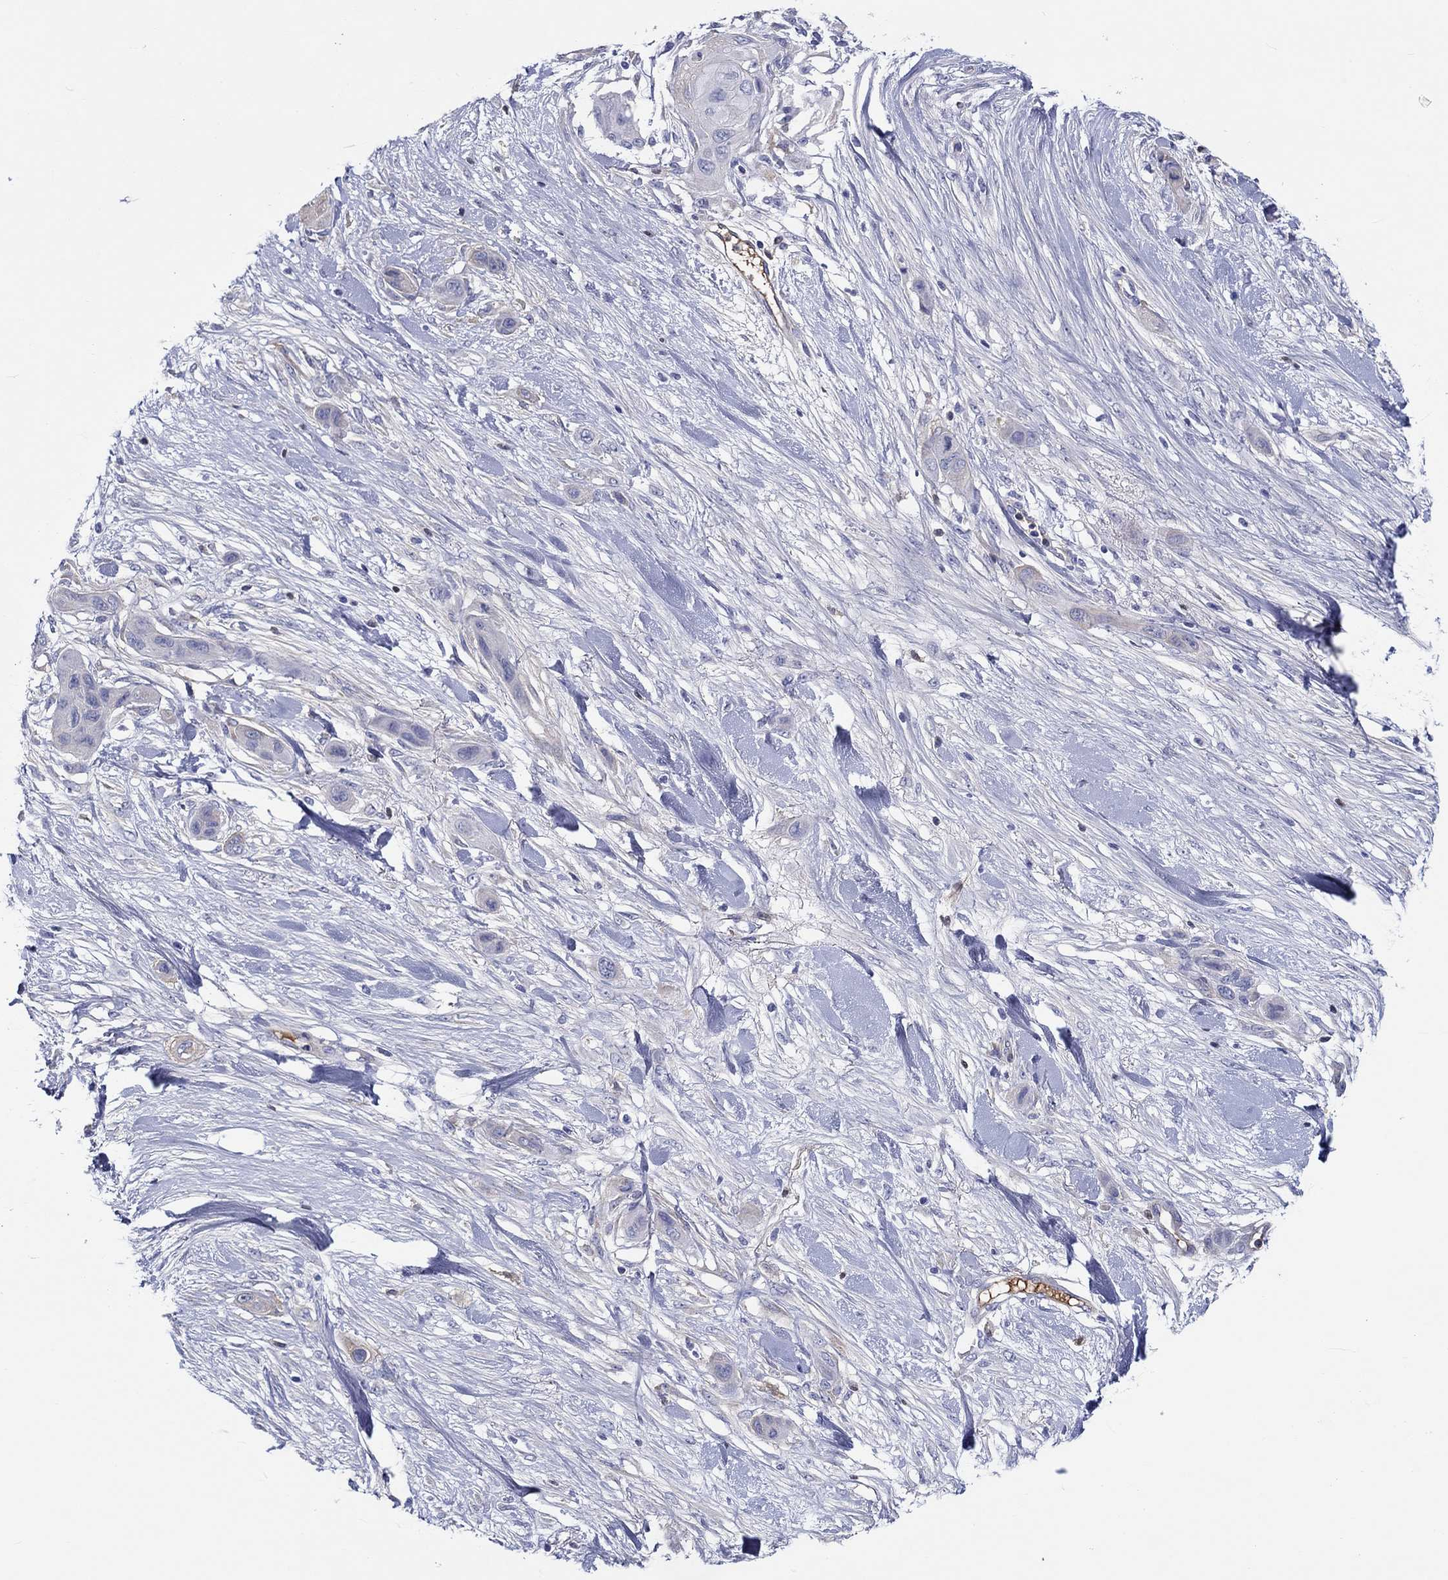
{"staining": {"intensity": "negative", "quantity": "none", "location": "none"}, "tissue": "skin cancer", "cell_type": "Tumor cells", "image_type": "cancer", "snomed": [{"axis": "morphology", "description": "Squamous cell carcinoma, NOS"}, {"axis": "topography", "description": "Skin"}], "caption": "Immunohistochemistry (IHC) image of neoplastic tissue: skin squamous cell carcinoma stained with DAB (3,3'-diaminobenzidine) shows no significant protein expression in tumor cells. (DAB immunohistochemistry, high magnification).", "gene": "CDY2B", "patient": {"sex": "male", "age": 79}}